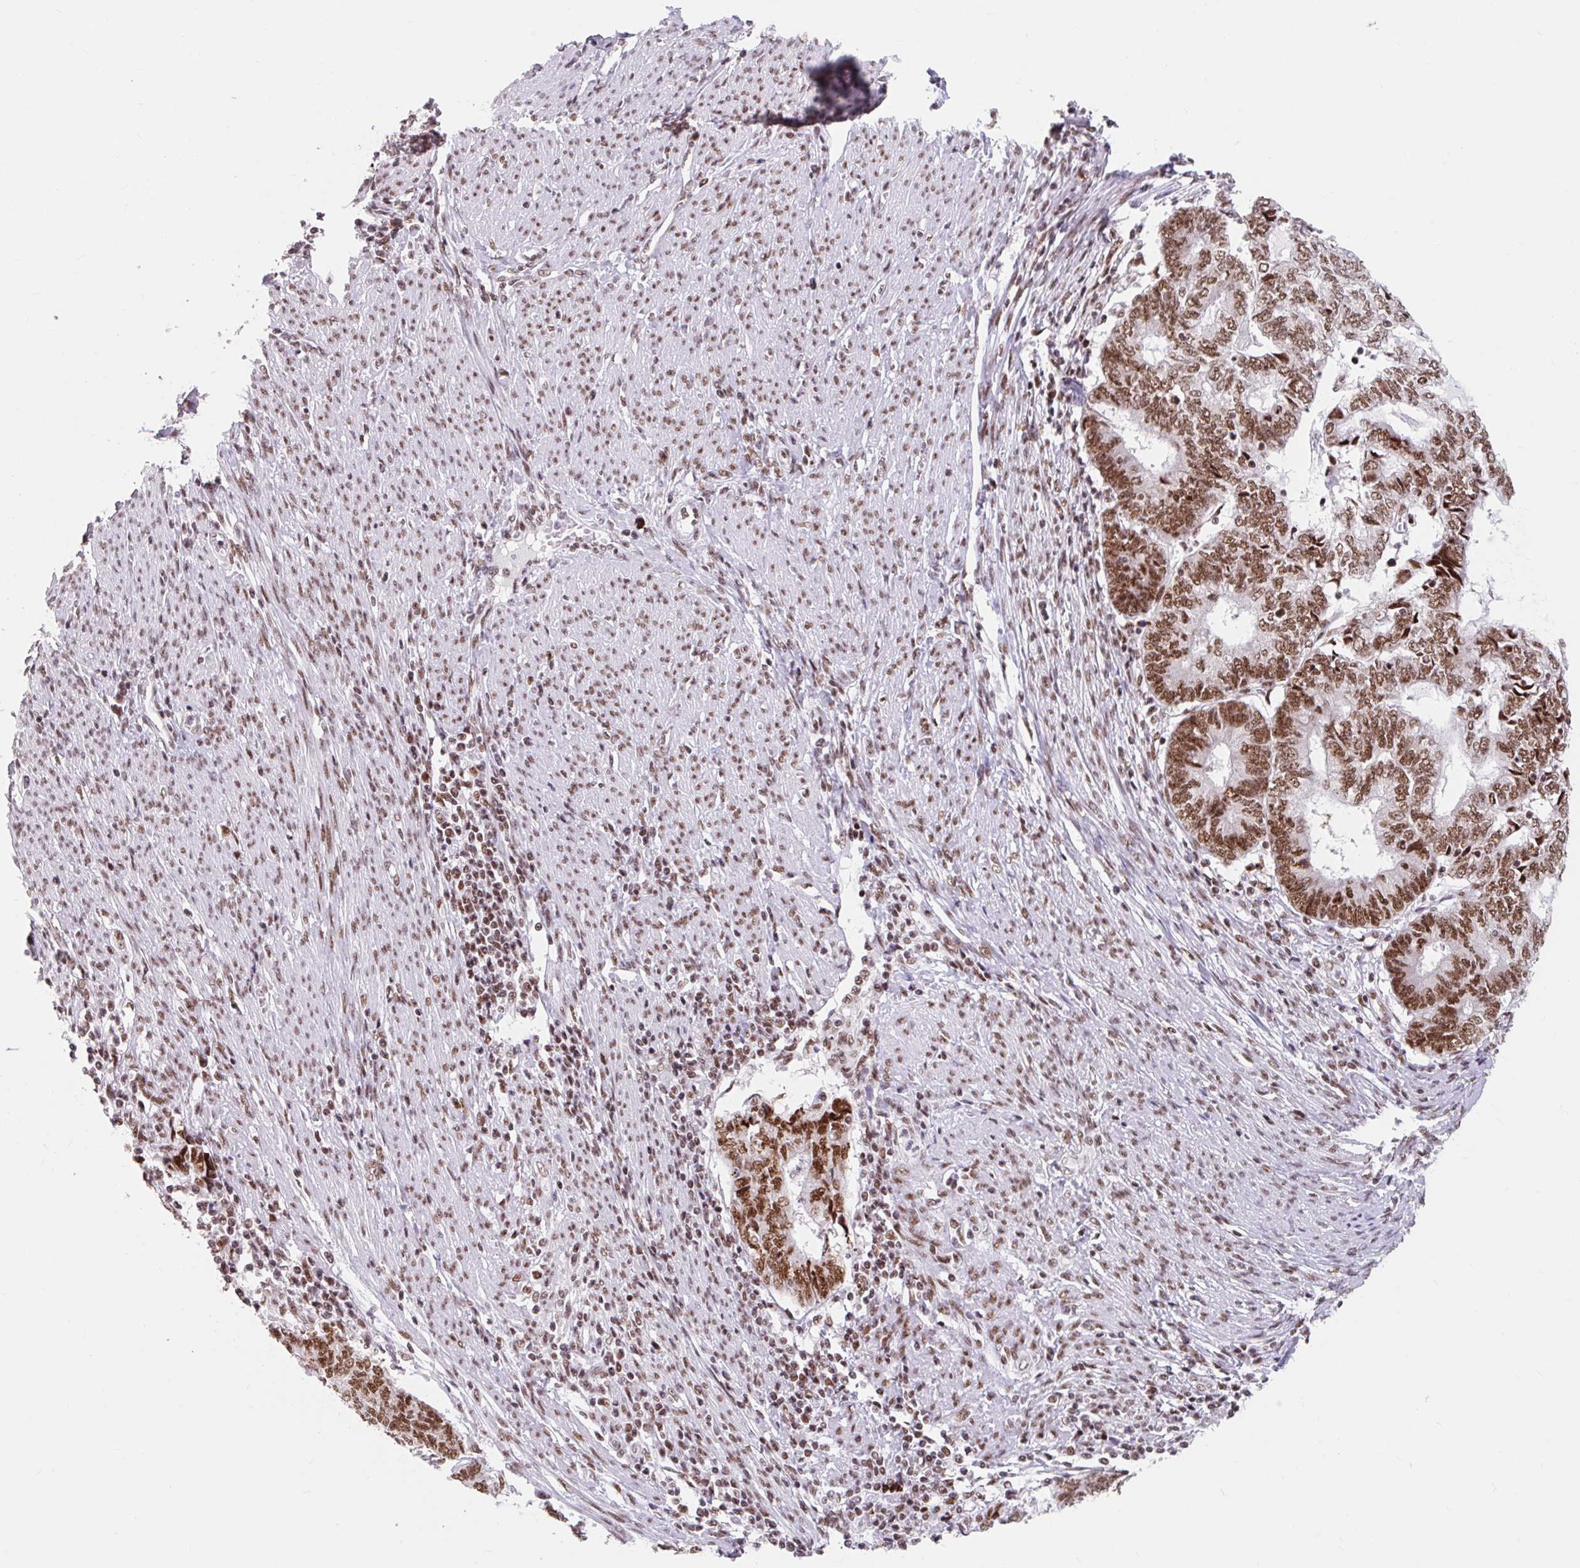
{"staining": {"intensity": "moderate", "quantity": ">75%", "location": "nuclear"}, "tissue": "endometrial cancer", "cell_type": "Tumor cells", "image_type": "cancer", "snomed": [{"axis": "morphology", "description": "Adenocarcinoma, NOS"}, {"axis": "topography", "description": "Uterus"}, {"axis": "topography", "description": "Endometrium"}], "caption": "Immunohistochemistry micrograph of neoplastic tissue: human endometrial cancer stained using immunohistochemistry reveals medium levels of moderate protein expression localized specifically in the nuclear of tumor cells, appearing as a nuclear brown color.", "gene": "SRSF10", "patient": {"sex": "female", "age": 70}}